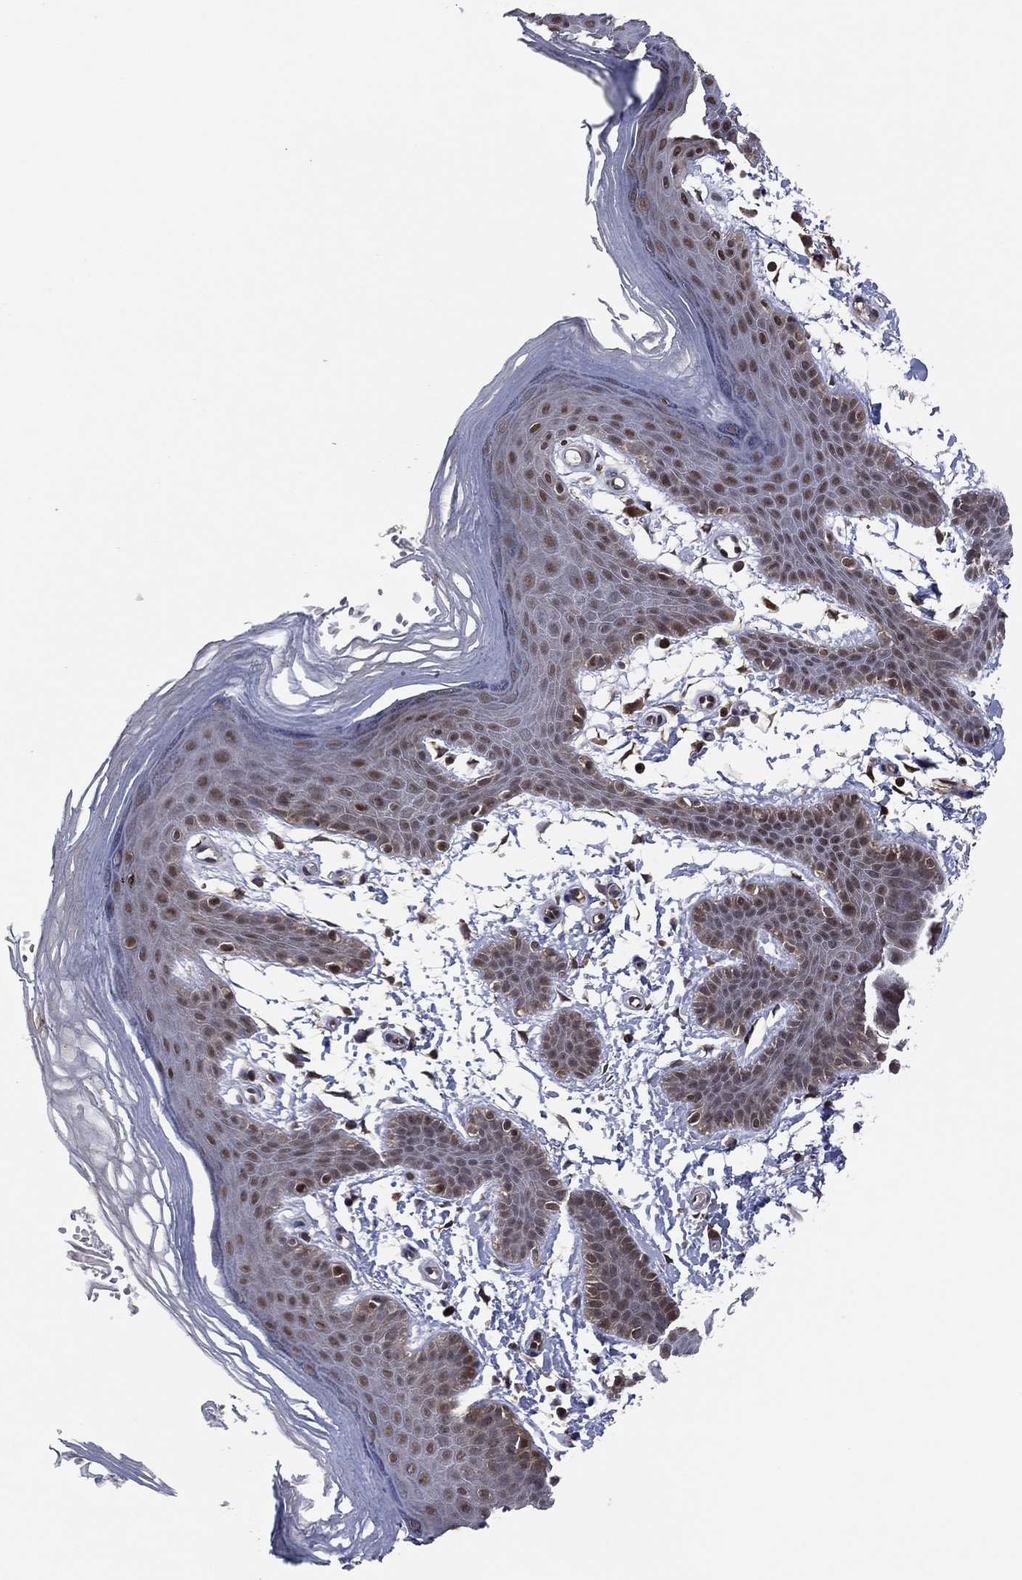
{"staining": {"intensity": "moderate", "quantity": "<25%", "location": "nuclear"}, "tissue": "skin", "cell_type": "Epidermal cells", "image_type": "normal", "snomed": [{"axis": "morphology", "description": "Normal tissue, NOS"}, {"axis": "topography", "description": "Anal"}], "caption": "Unremarkable skin reveals moderate nuclear staining in about <25% of epidermal cells (brown staining indicates protein expression, while blue staining denotes nuclei)..", "gene": "ICOSLG", "patient": {"sex": "male", "age": 53}}